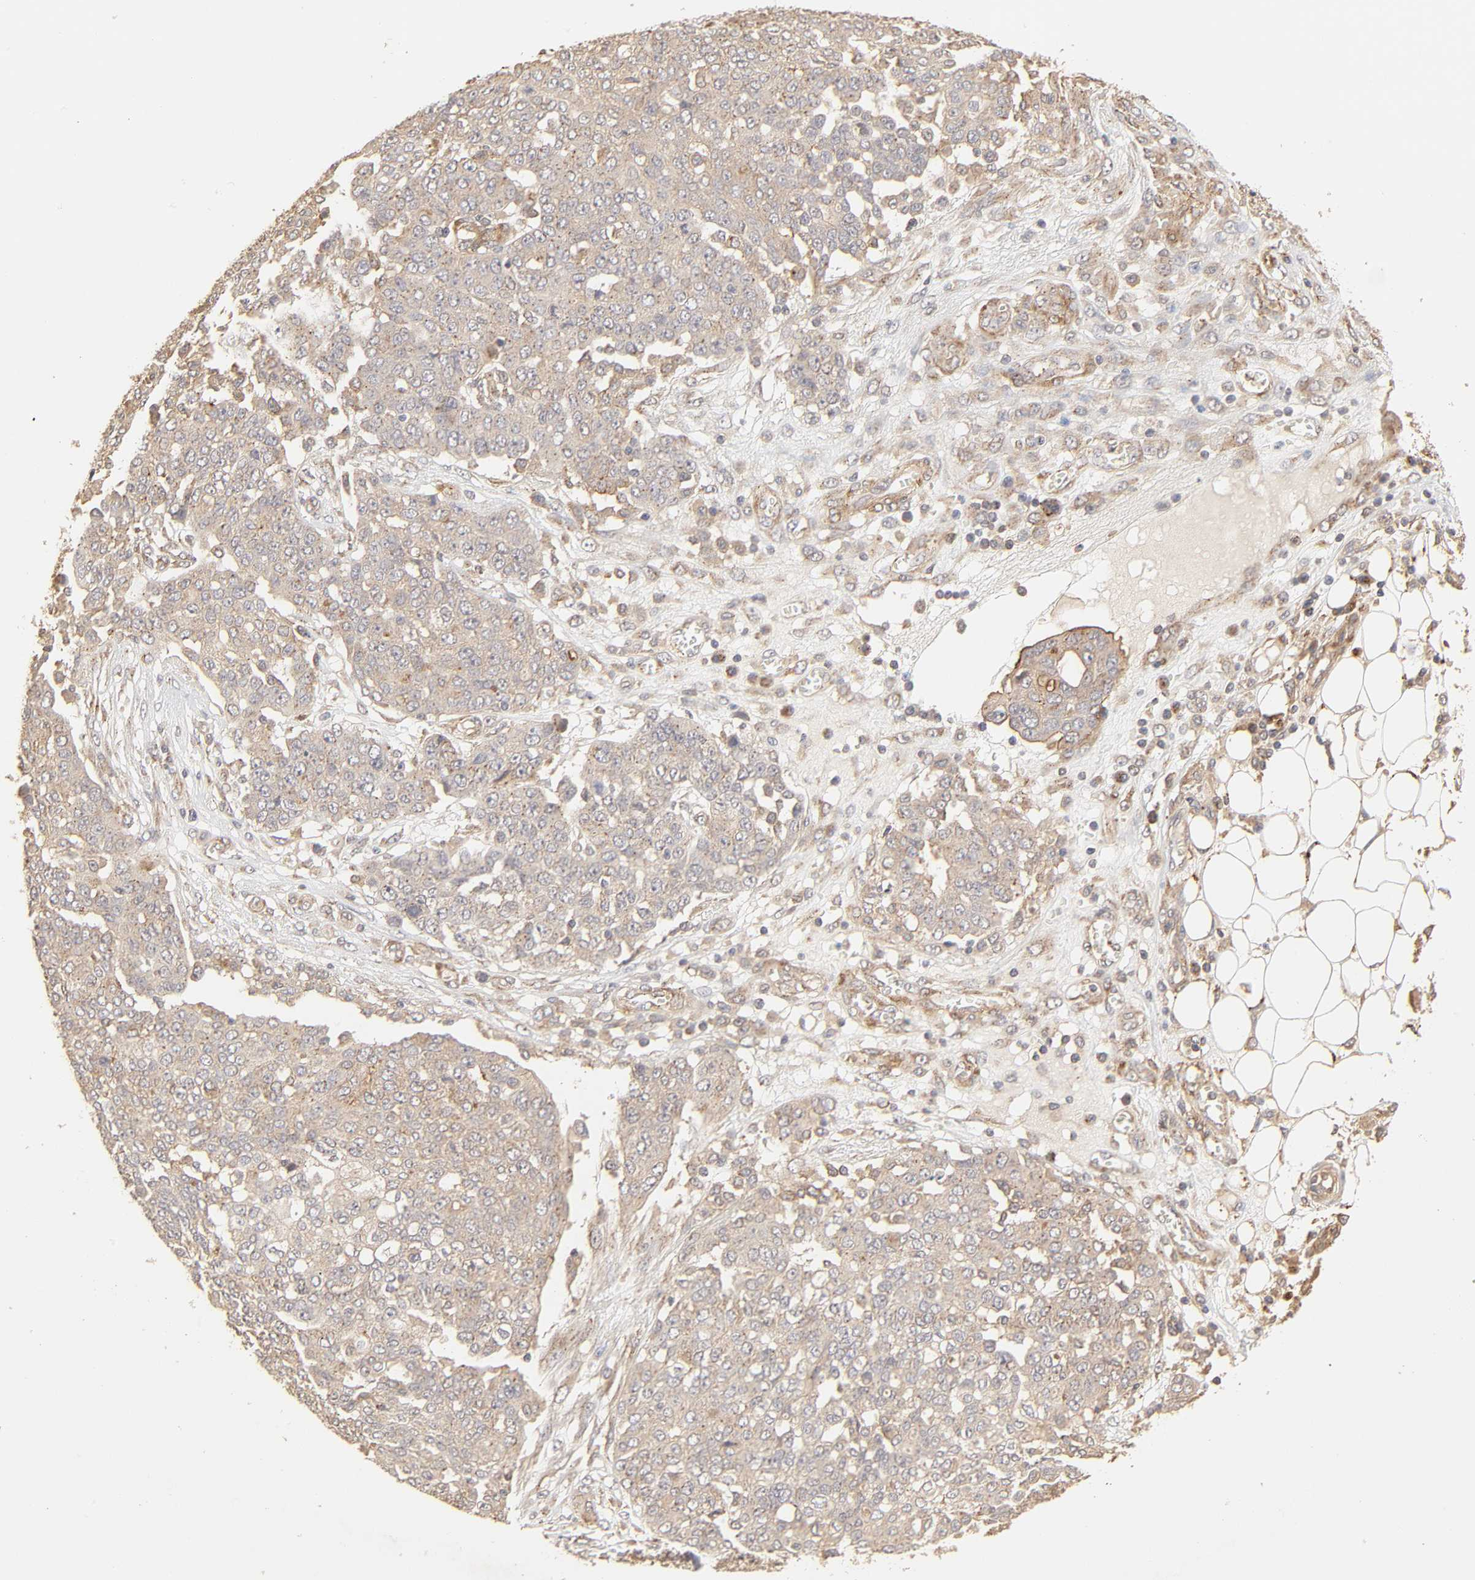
{"staining": {"intensity": "moderate", "quantity": "25%-75%", "location": "cytoplasmic/membranous"}, "tissue": "ovarian cancer", "cell_type": "Tumor cells", "image_type": "cancer", "snomed": [{"axis": "morphology", "description": "Cystadenocarcinoma, serous, NOS"}, {"axis": "topography", "description": "Soft tissue"}, {"axis": "topography", "description": "Ovary"}], "caption": "Protein expression analysis of ovarian cancer (serous cystadenocarcinoma) exhibits moderate cytoplasmic/membranous staining in about 25%-75% of tumor cells.", "gene": "EPS8", "patient": {"sex": "female", "age": 57}}